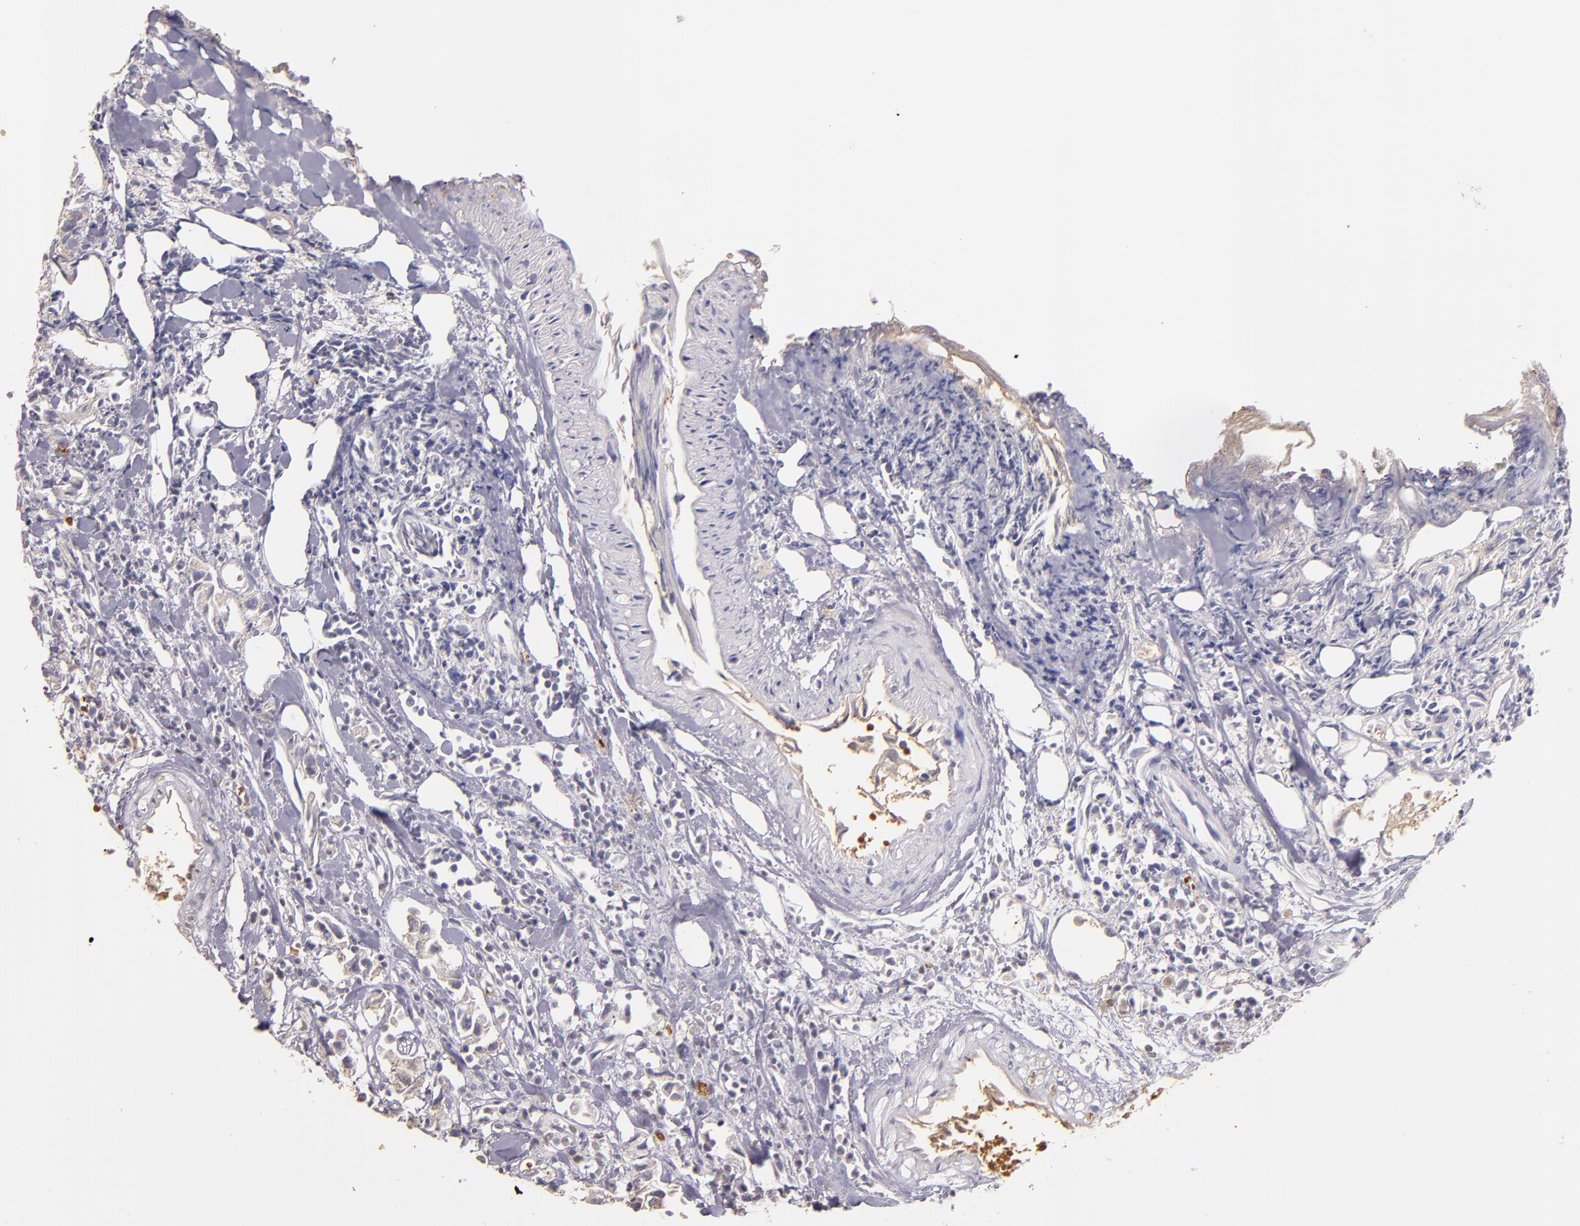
{"staining": {"intensity": "weak", "quantity": ">75%", "location": "cytoplasmic/membranous"}, "tissue": "urothelial cancer", "cell_type": "Tumor cells", "image_type": "cancer", "snomed": [{"axis": "morphology", "description": "Urothelial carcinoma, High grade"}, {"axis": "topography", "description": "Urinary bladder"}], "caption": "This photomicrograph displays IHC staining of urothelial cancer, with low weak cytoplasmic/membranous staining in approximately >75% of tumor cells.", "gene": "SERPINC1", "patient": {"sex": "female", "age": 75}}